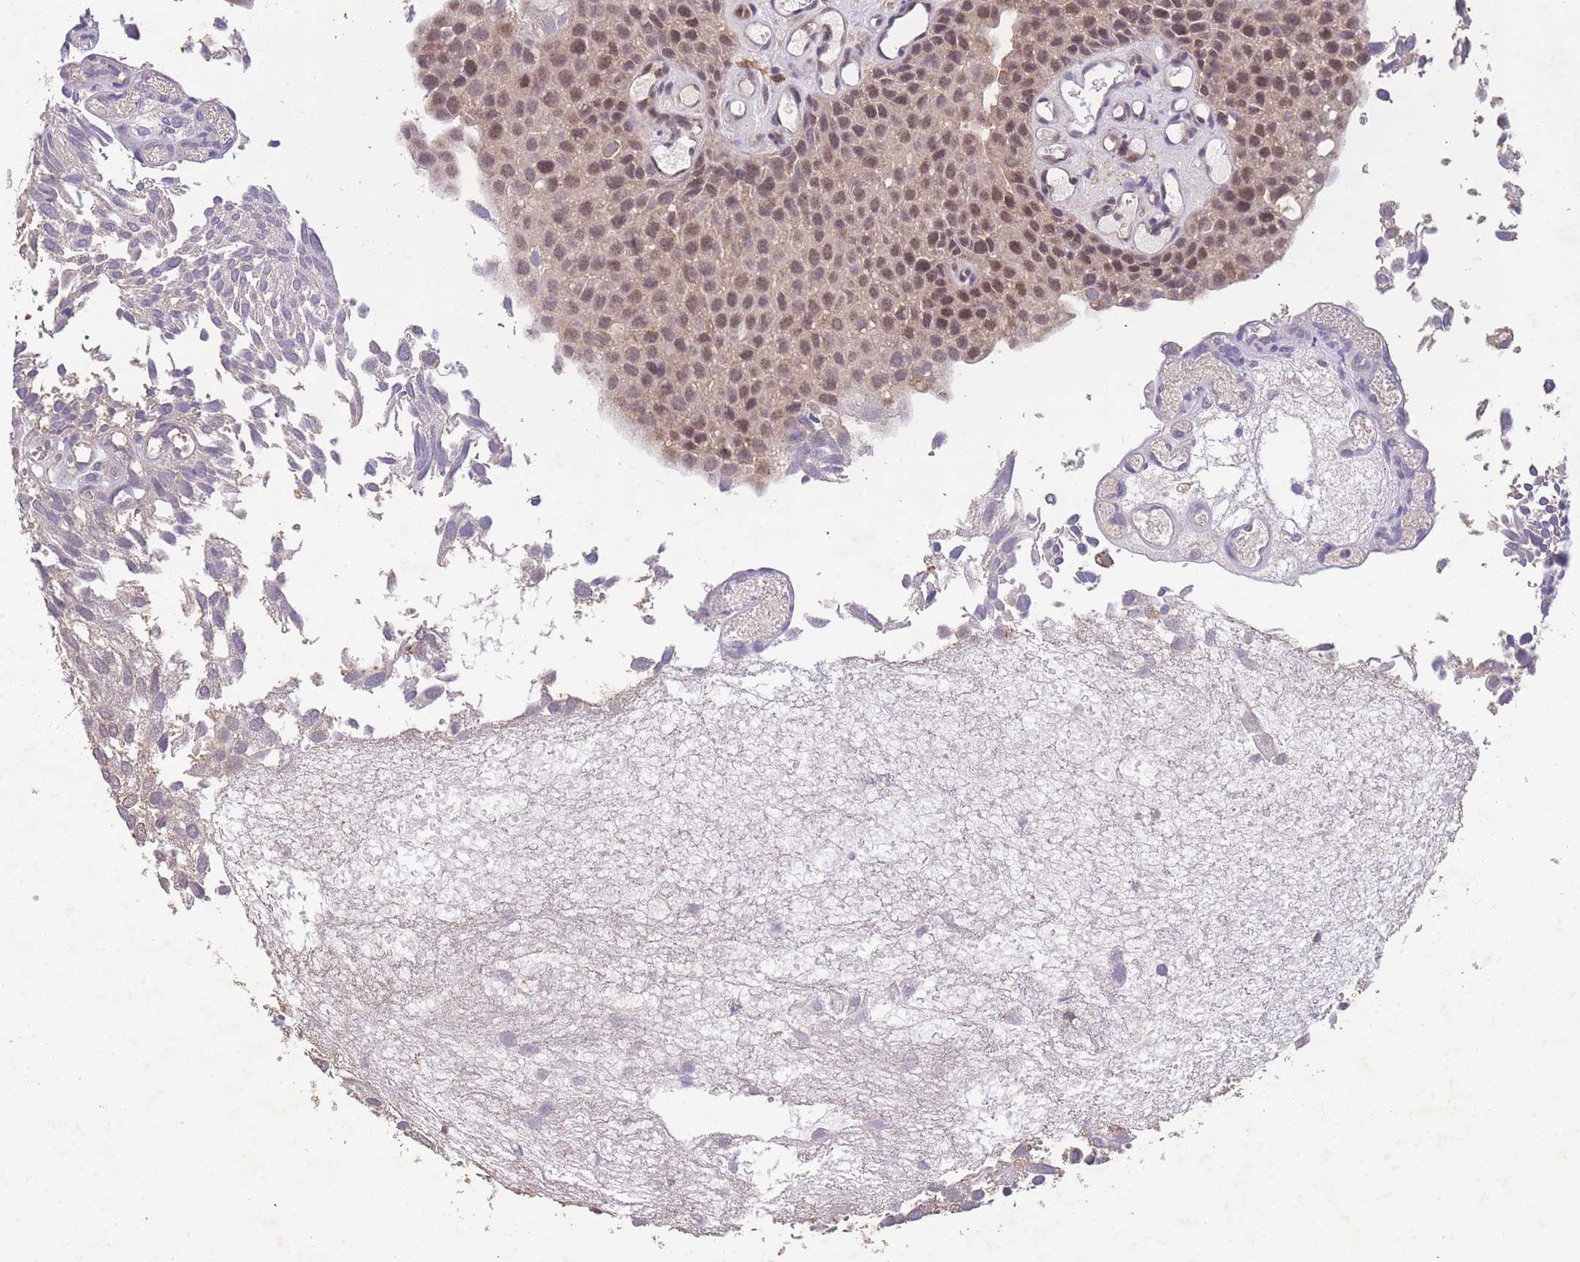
{"staining": {"intensity": "moderate", "quantity": "25%-75%", "location": "nuclear"}, "tissue": "urothelial cancer", "cell_type": "Tumor cells", "image_type": "cancer", "snomed": [{"axis": "morphology", "description": "Urothelial carcinoma, Low grade"}, {"axis": "topography", "description": "Urinary bladder"}], "caption": "Urothelial cancer stained for a protein demonstrates moderate nuclear positivity in tumor cells.", "gene": "RNF144B", "patient": {"sex": "male", "age": 88}}